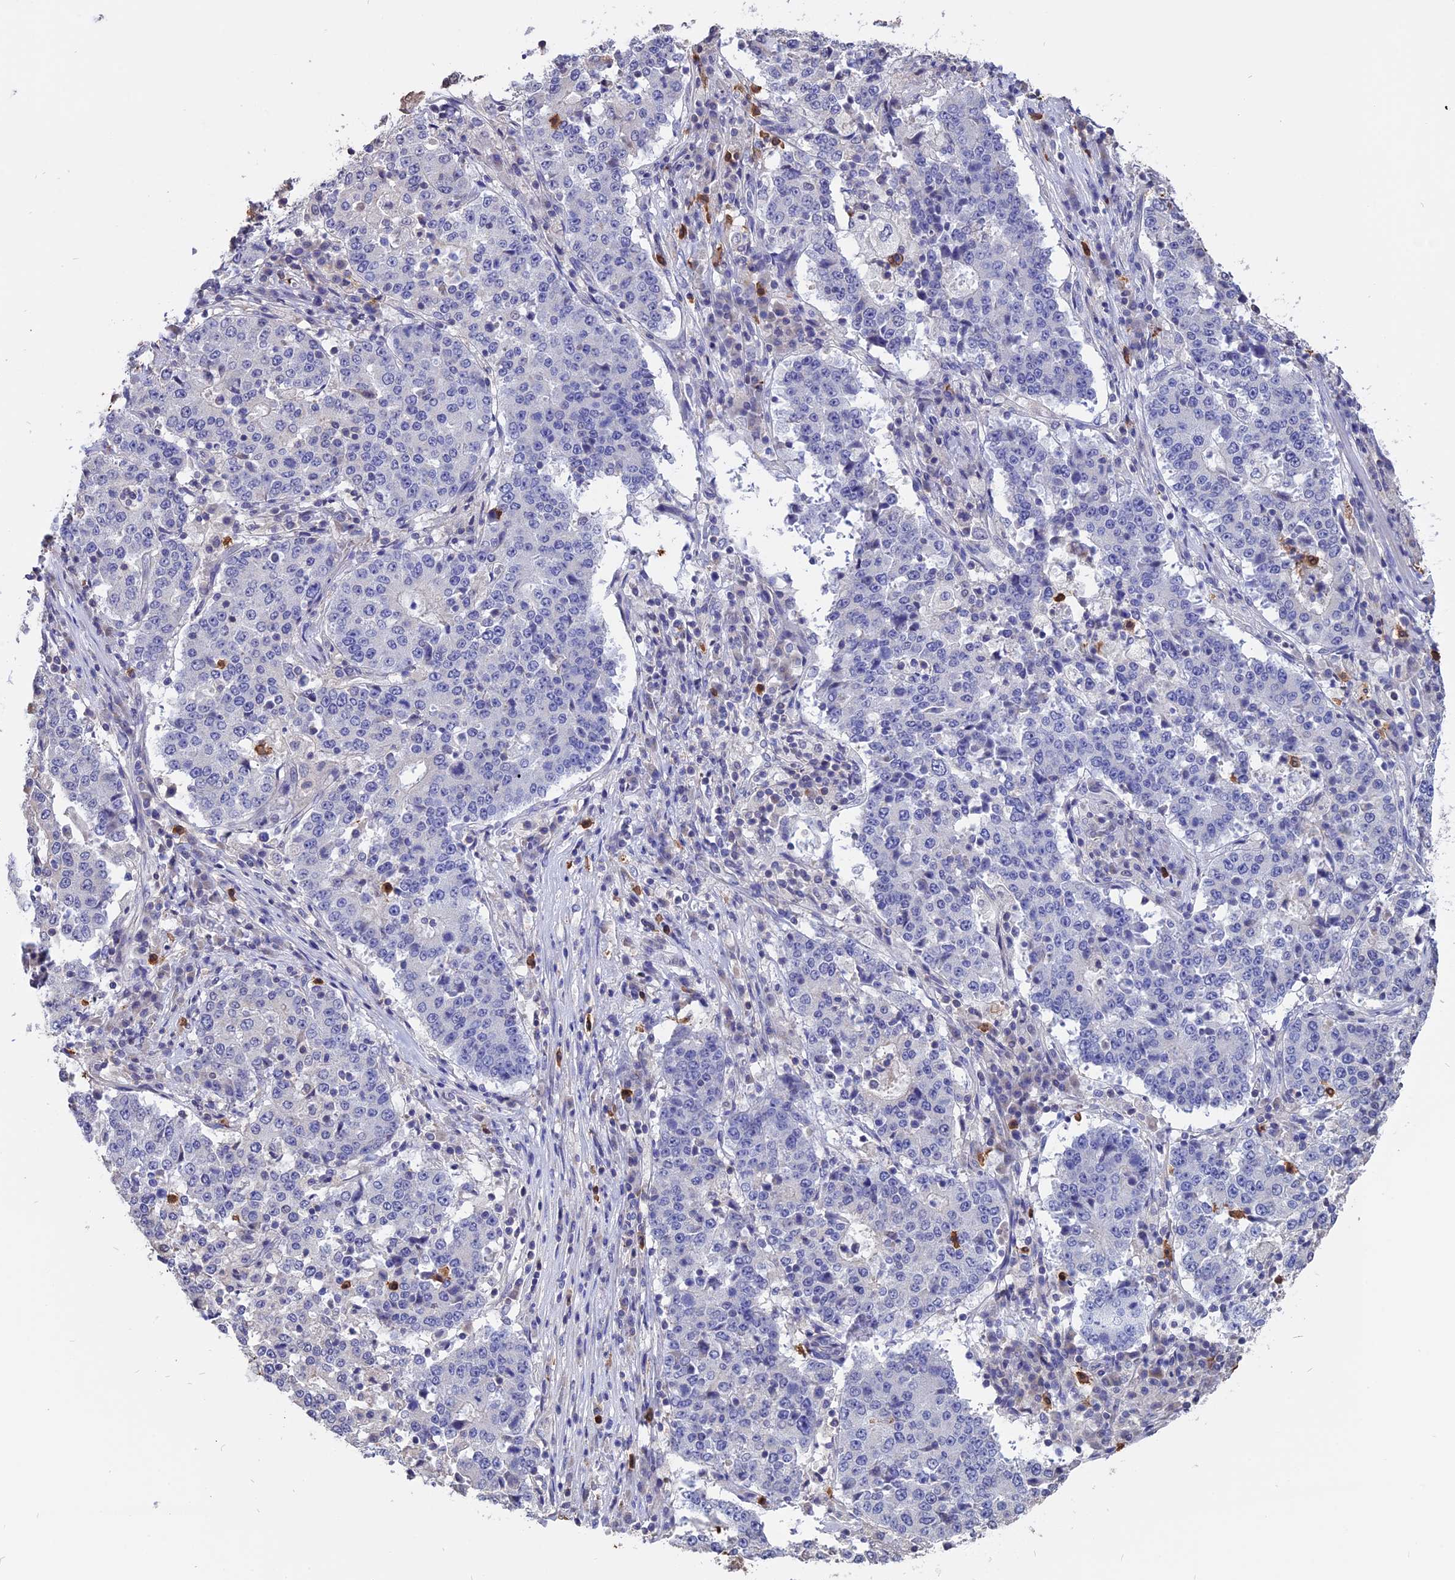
{"staining": {"intensity": "negative", "quantity": "none", "location": "none"}, "tissue": "stomach cancer", "cell_type": "Tumor cells", "image_type": "cancer", "snomed": [{"axis": "morphology", "description": "Adenocarcinoma, NOS"}, {"axis": "topography", "description": "Stomach"}], "caption": "This is an IHC micrograph of adenocarcinoma (stomach). There is no staining in tumor cells.", "gene": "CARMIL2", "patient": {"sex": "male", "age": 59}}